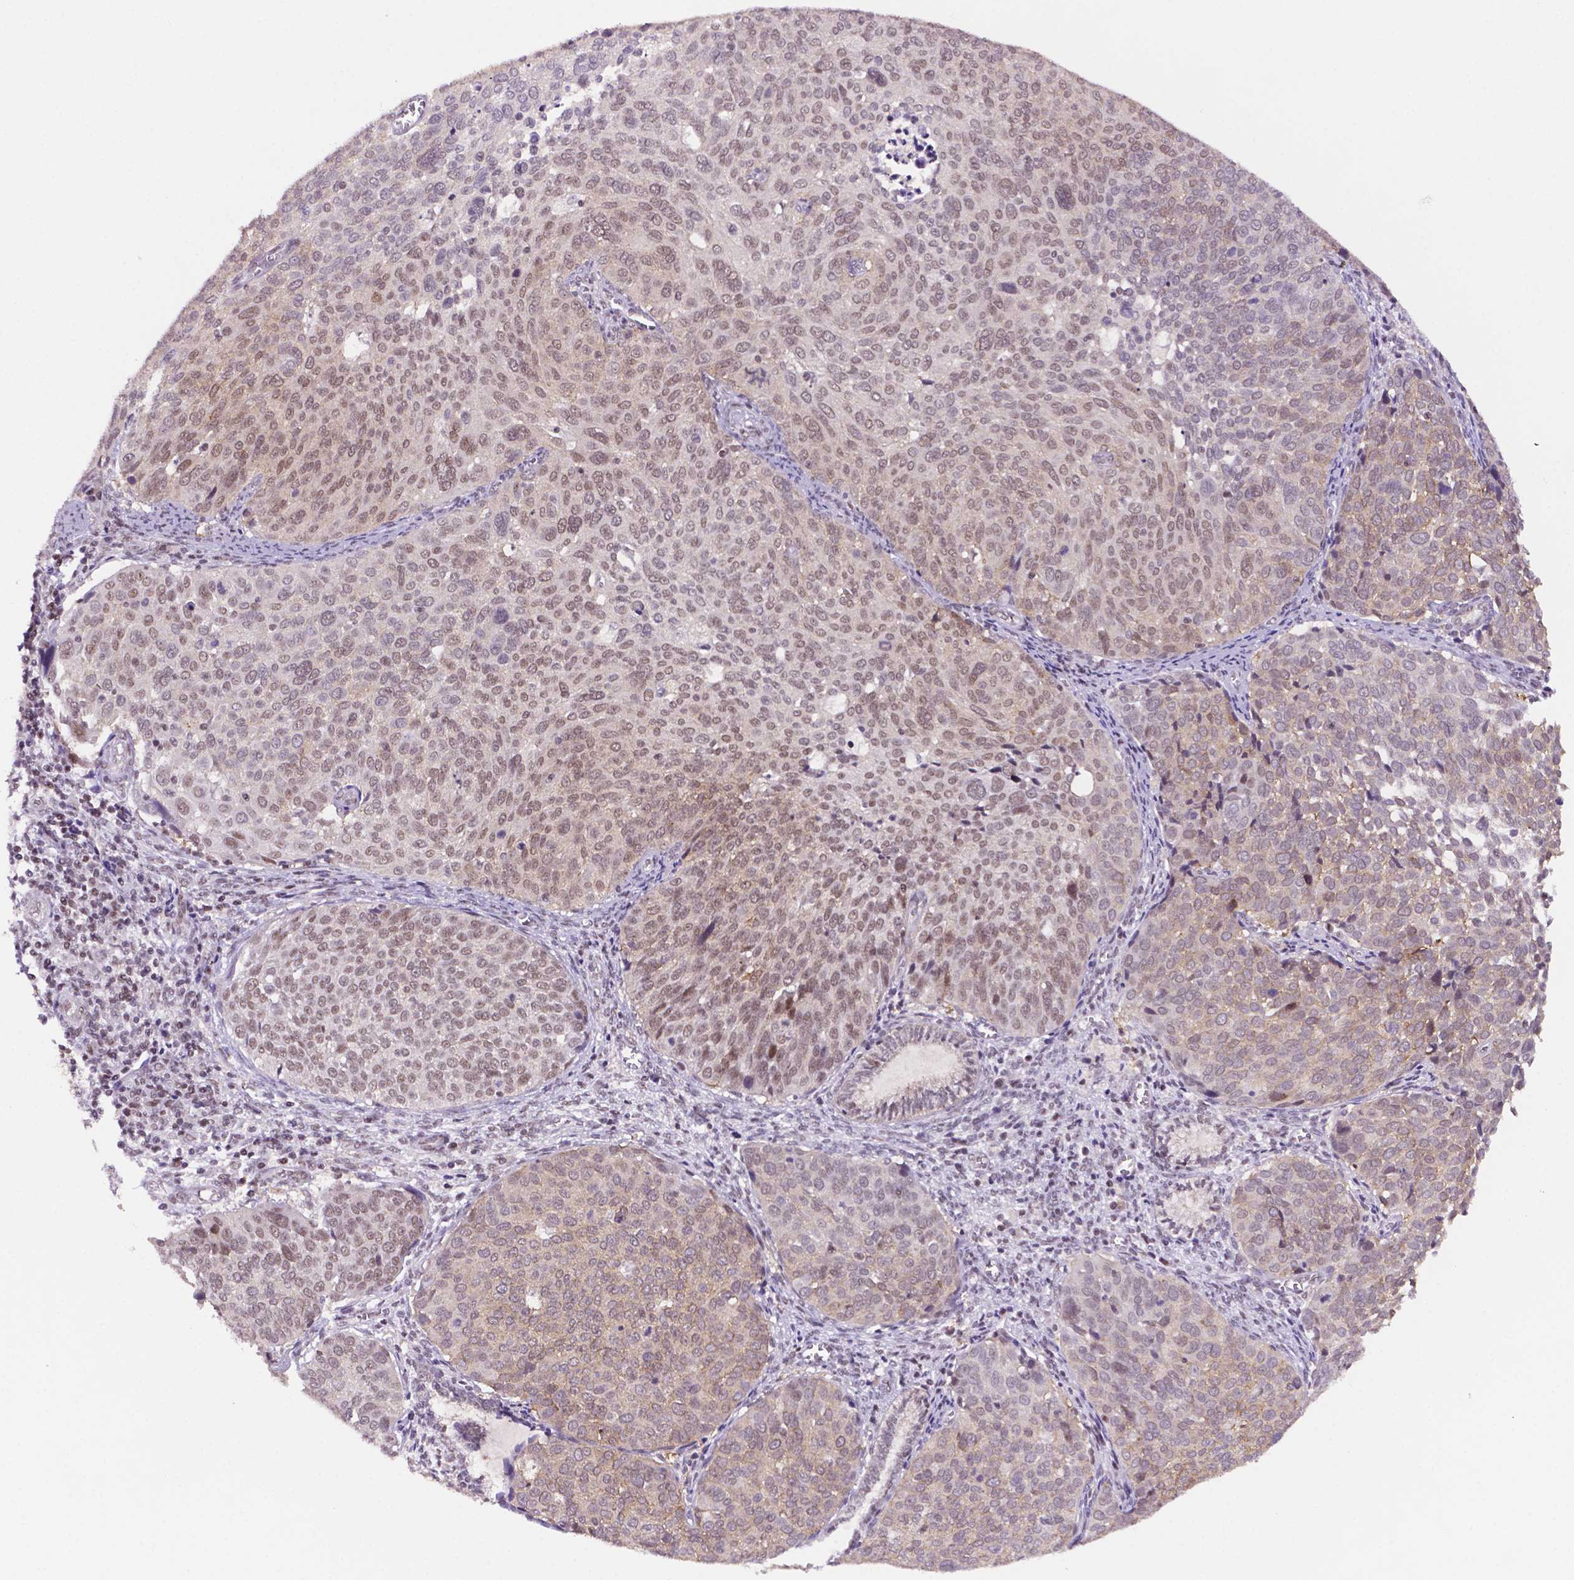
{"staining": {"intensity": "moderate", "quantity": ">75%", "location": "cytoplasmic/membranous,nuclear"}, "tissue": "cervical cancer", "cell_type": "Tumor cells", "image_type": "cancer", "snomed": [{"axis": "morphology", "description": "Squamous cell carcinoma, NOS"}, {"axis": "topography", "description": "Cervix"}], "caption": "Cervical squamous cell carcinoma stained with IHC shows moderate cytoplasmic/membranous and nuclear positivity in about >75% of tumor cells.", "gene": "NCOR1", "patient": {"sex": "female", "age": 39}}